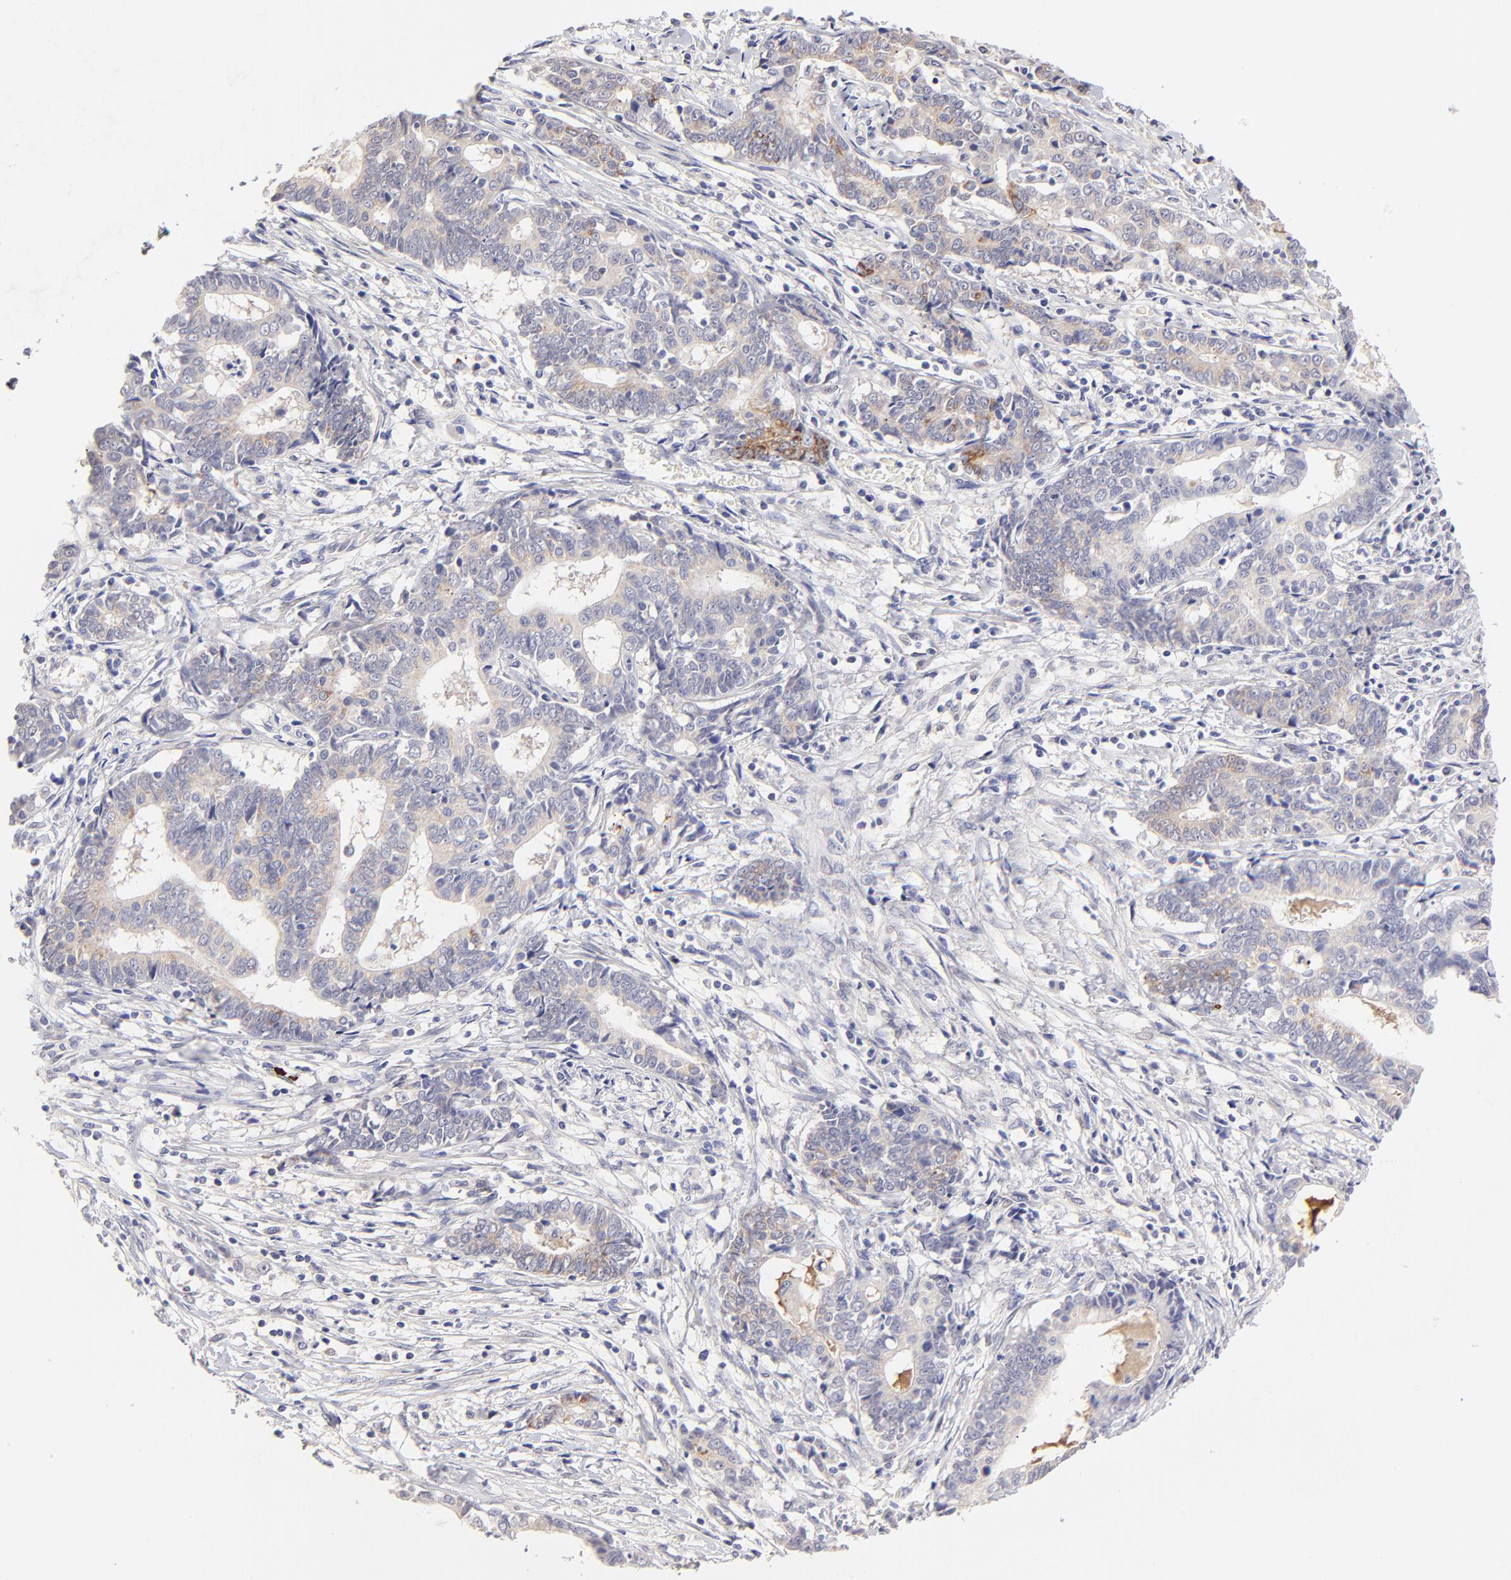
{"staining": {"intensity": "weak", "quantity": "<25%", "location": "cytoplasmic/membranous"}, "tissue": "liver cancer", "cell_type": "Tumor cells", "image_type": "cancer", "snomed": [{"axis": "morphology", "description": "Cholangiocarcinoma"}, {"axis": "topography", "description": "Liver"}], "caption": "Tumor cells are negative for protein expression in human liver cholangiocarcinoma. Nuclei are stained in blue.", "gene": "BTG2", "patient": {"sex": "male", "age": 57}}